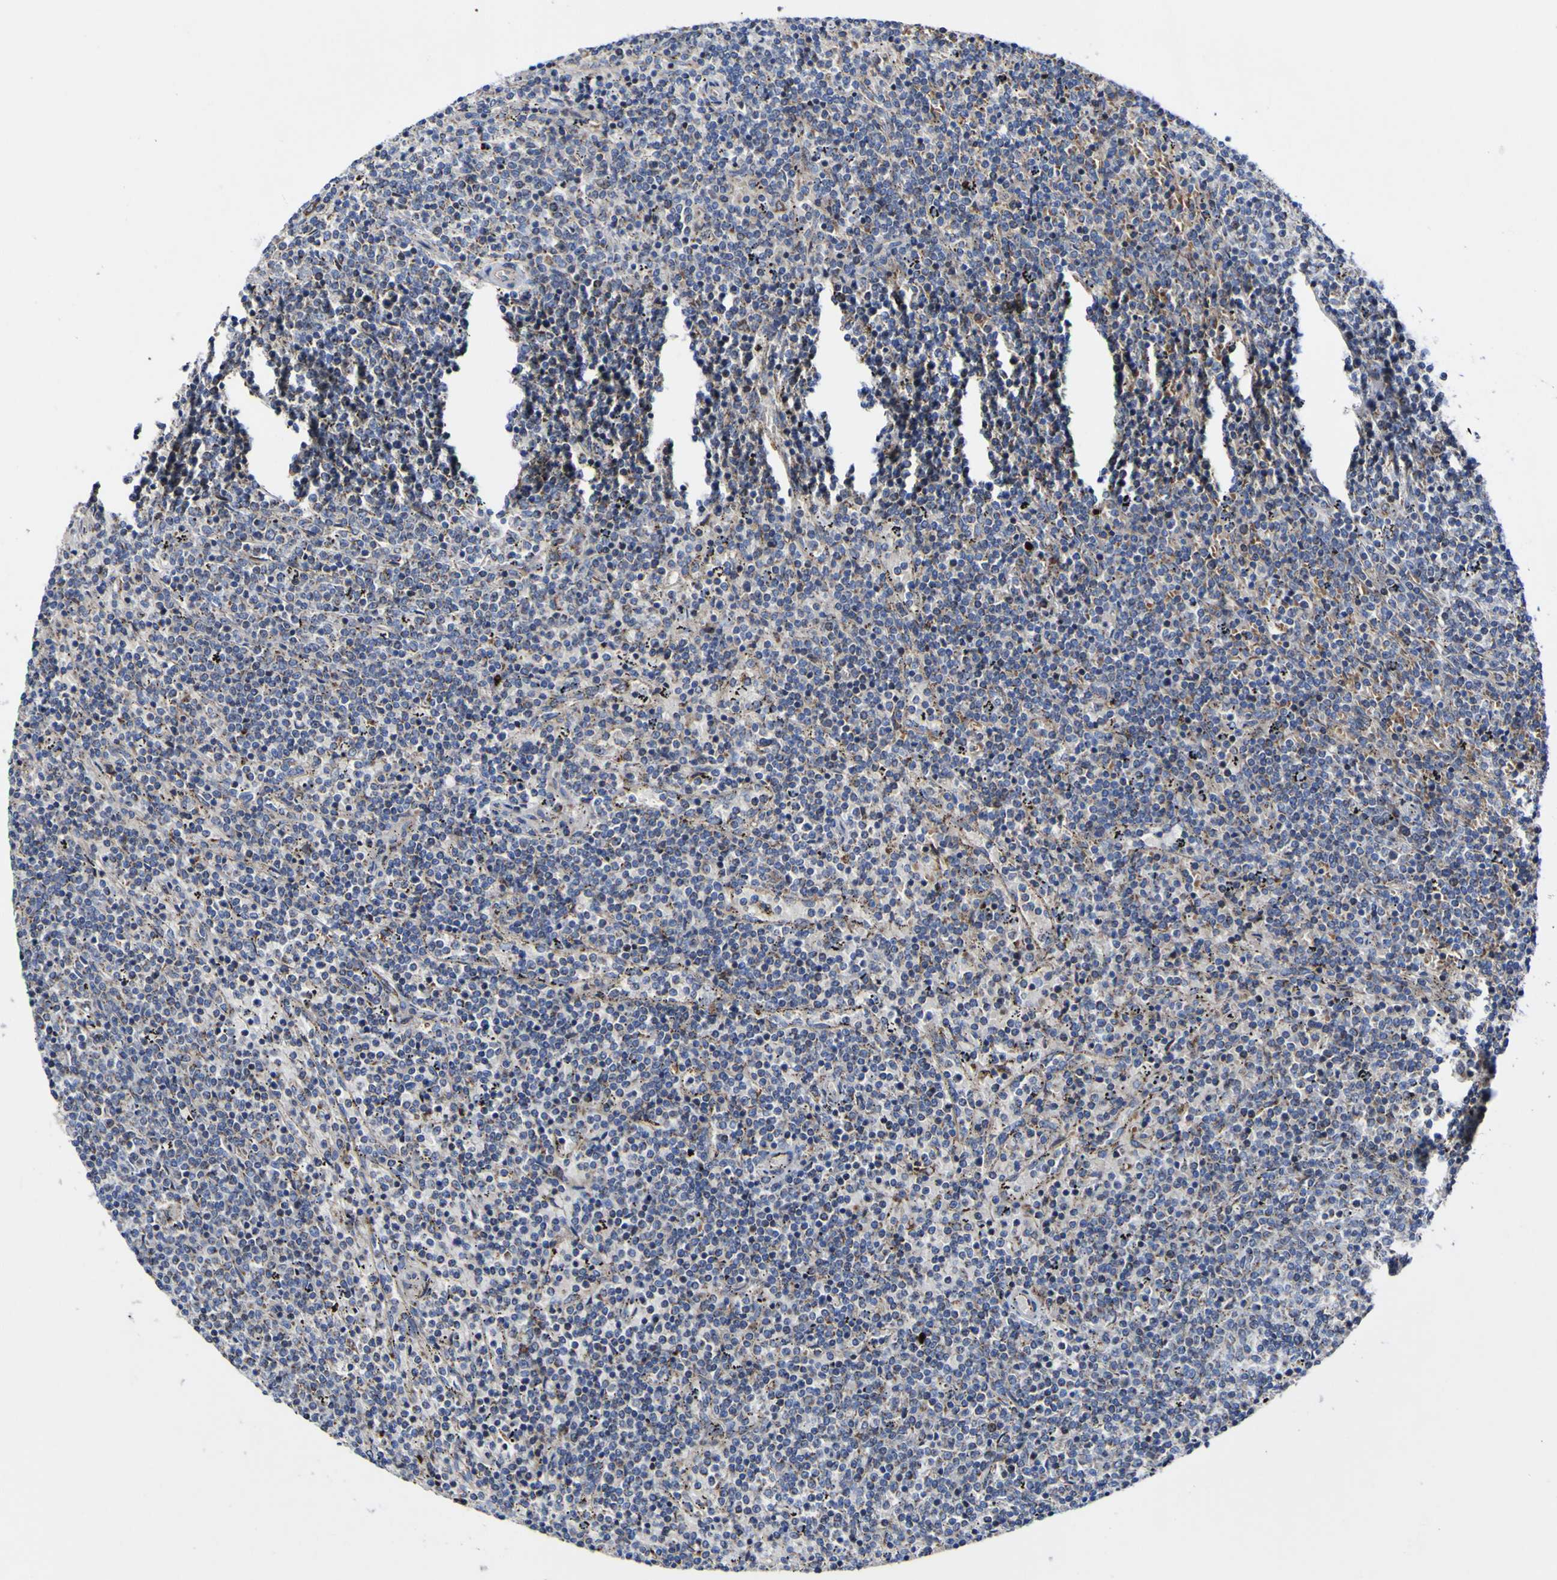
{"staining": {"intensity": "negative", "quantity": "none", "location": "none"}, "tissue": "lymphoma", "cell_type": "Tumor cells", "image_type": "cancer", "snomed": [{"axis": "morphology", "description": "Malignant lymphoma, non-Hodgkin's type, Low grade"}, {"axis": "topography", "description": "Spleen"}], "caption": "IHC photomicrograph of neoplastic tissue: human malignant lymphoma, non-Hodgkin's type (low-grade) stained with DAB shows no significant protein positivity in tumor cells.", "gene": "CCDC90B", "patient": {"sex": "female", "age": 50}}